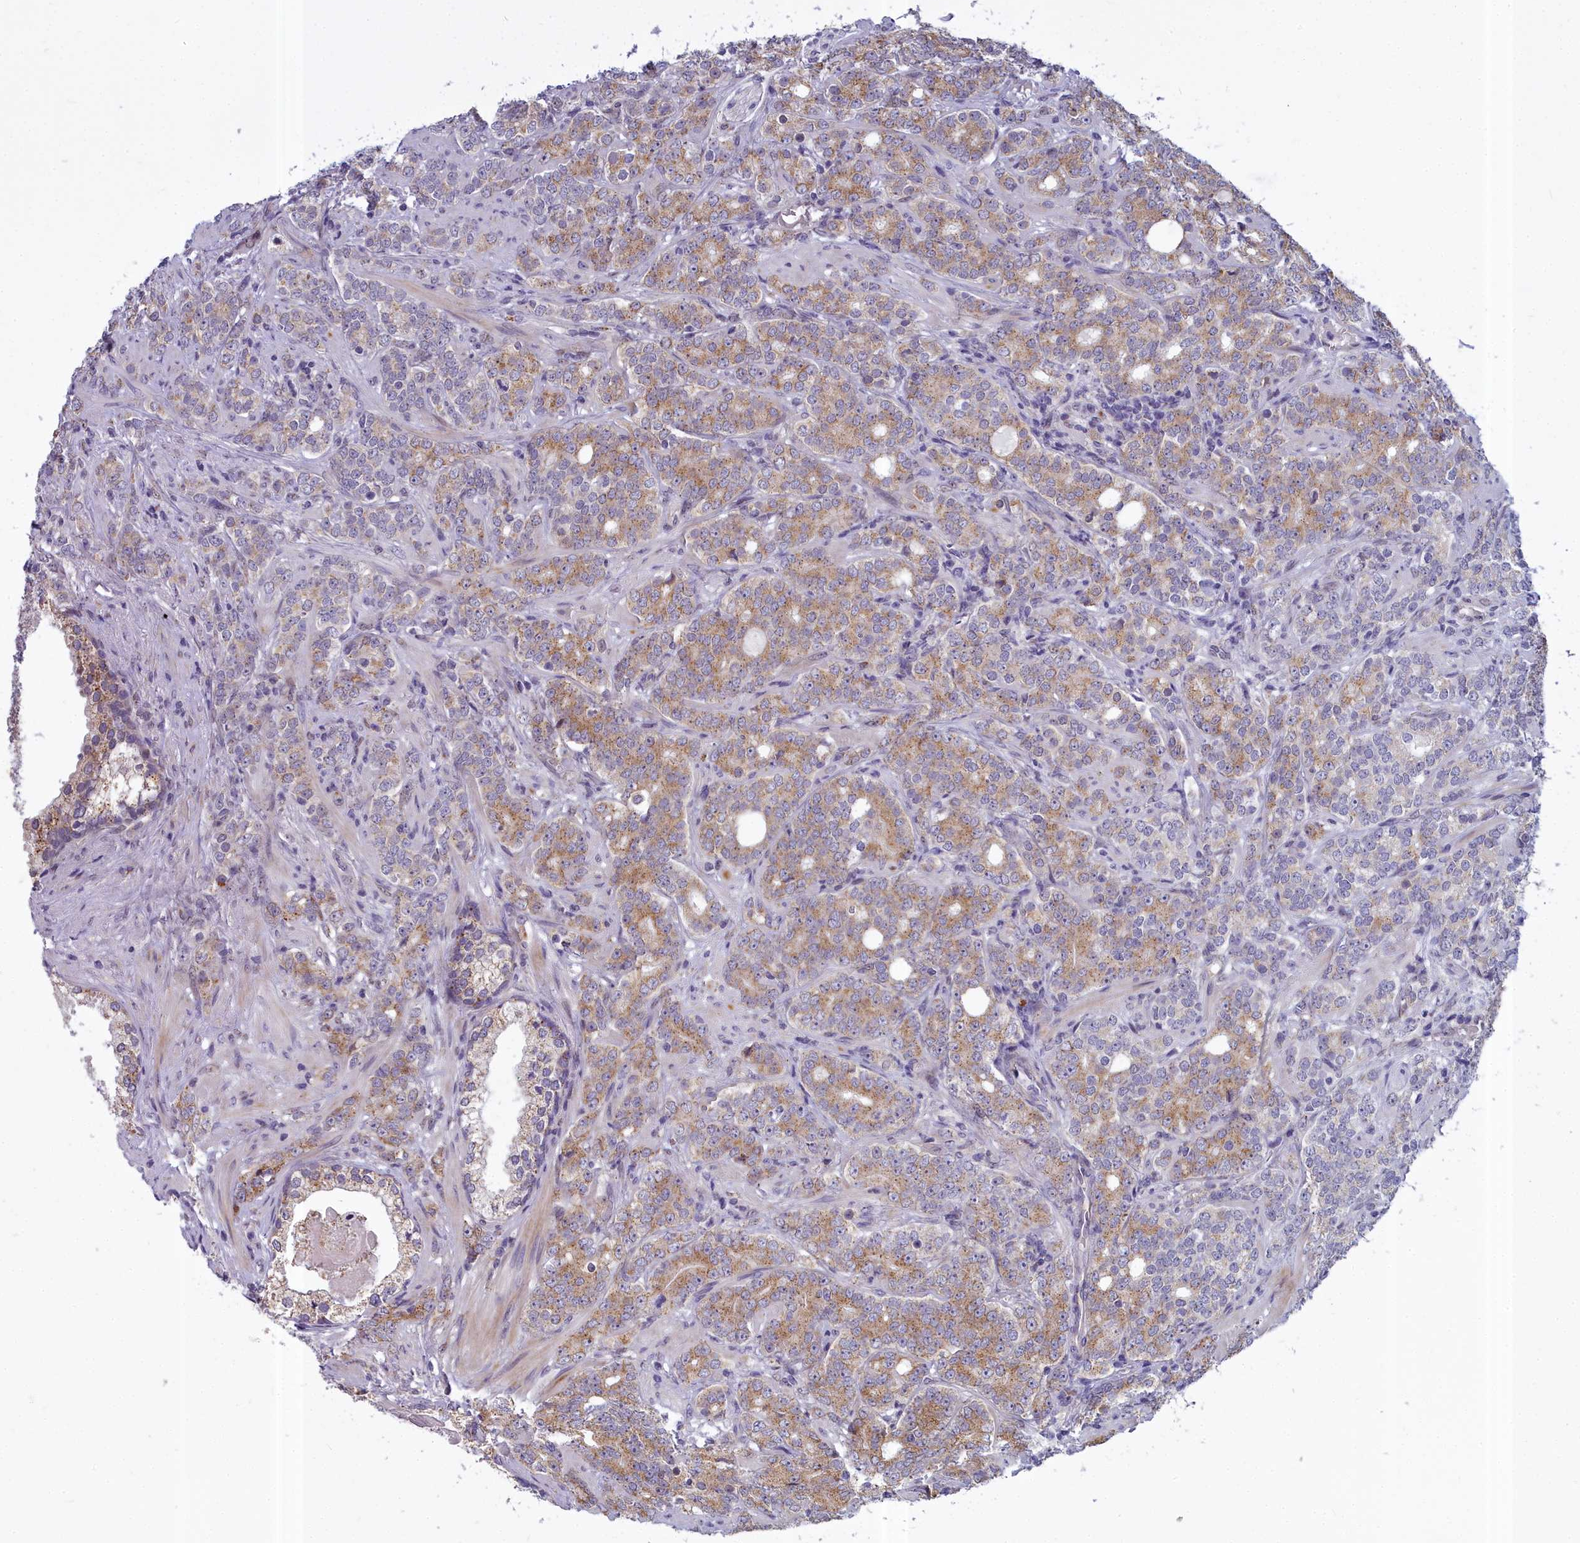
{"staining": {"intensity": "moderate", "quantity": "25%-75%", "location": "cytoplasmic/membranous"}, "tissue": "prostate cancer", "cell_type": "Tumor cells", "image_type": "cancer", "snomed": [{"axis": "morphology", "description": "Adenocarcinoma, High grade"}, {"axis": "topography", "description": "Prostate"}], "caption": "The photomicrograph exhibits staining of prostate cancer, revealing moderate cytoplasmic/membranous protein staining (brown color) within tumor cells.", "gene": "WDPCP", "patient": {"sex": "male", "age": 64}}